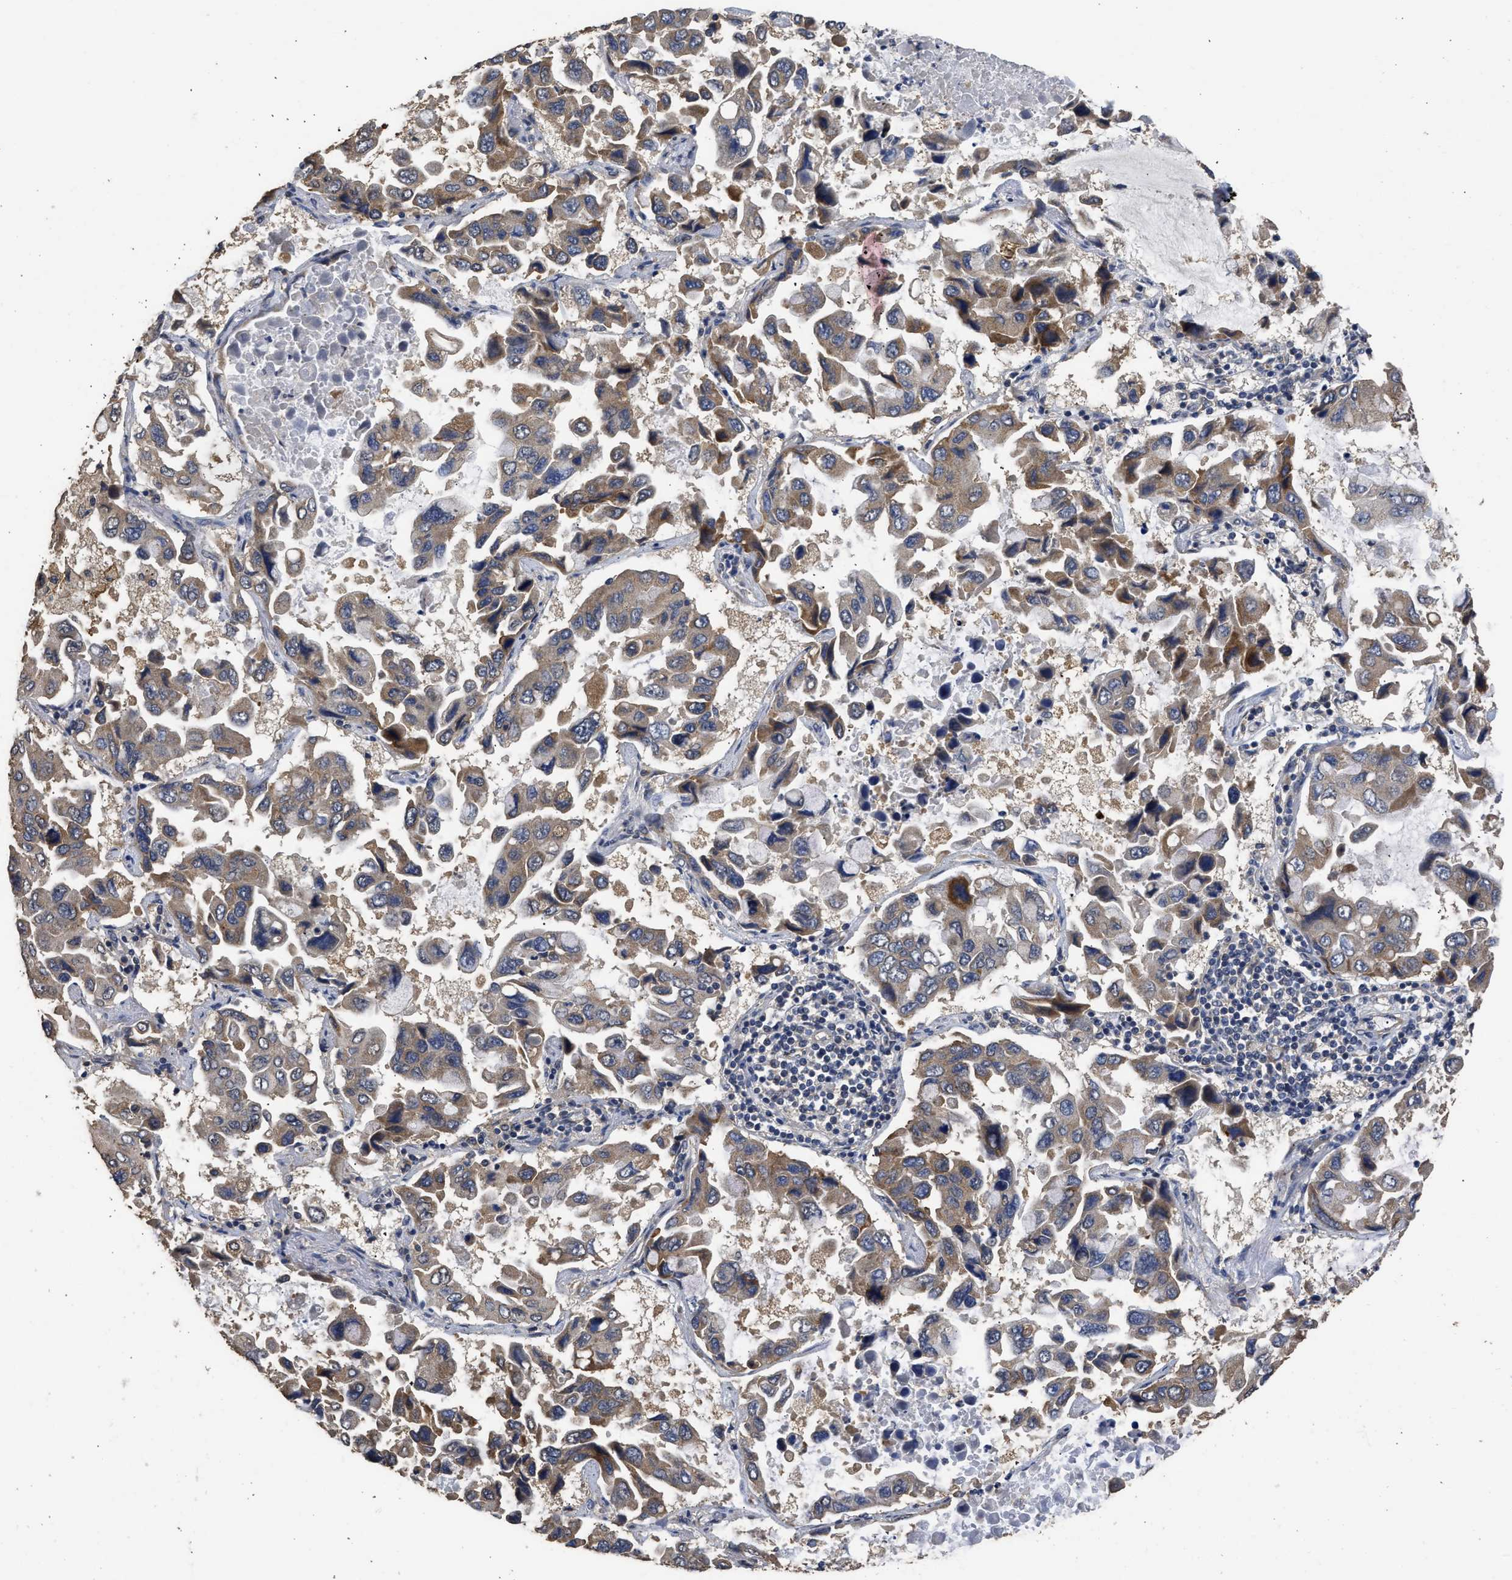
{"staining": {"intensity": "moderate", "quantity": ">75%", "location": "cytoplasmic/membranous"}, "tissue": "lung cancer", "cell_type": "Tumor cells", "image_type": "cancer", "snomed": [{"axis": "morphology", "description": "Adenocarcinoma, NOS"}, {"axis": "topography", "description": "Lung"}], "caption": "Lung adenocarcinoma stained with DAB (3,3'-diaminobenzidine) IHC displays medium levels of moderate cytoplasmic/membranous positivity in approximately >75% of tumor cells. (Brightfield microscopy of DAB IHC at high magnification).", "gene": "SPINT2", "patient": {"sex": "male", "age": 64}}